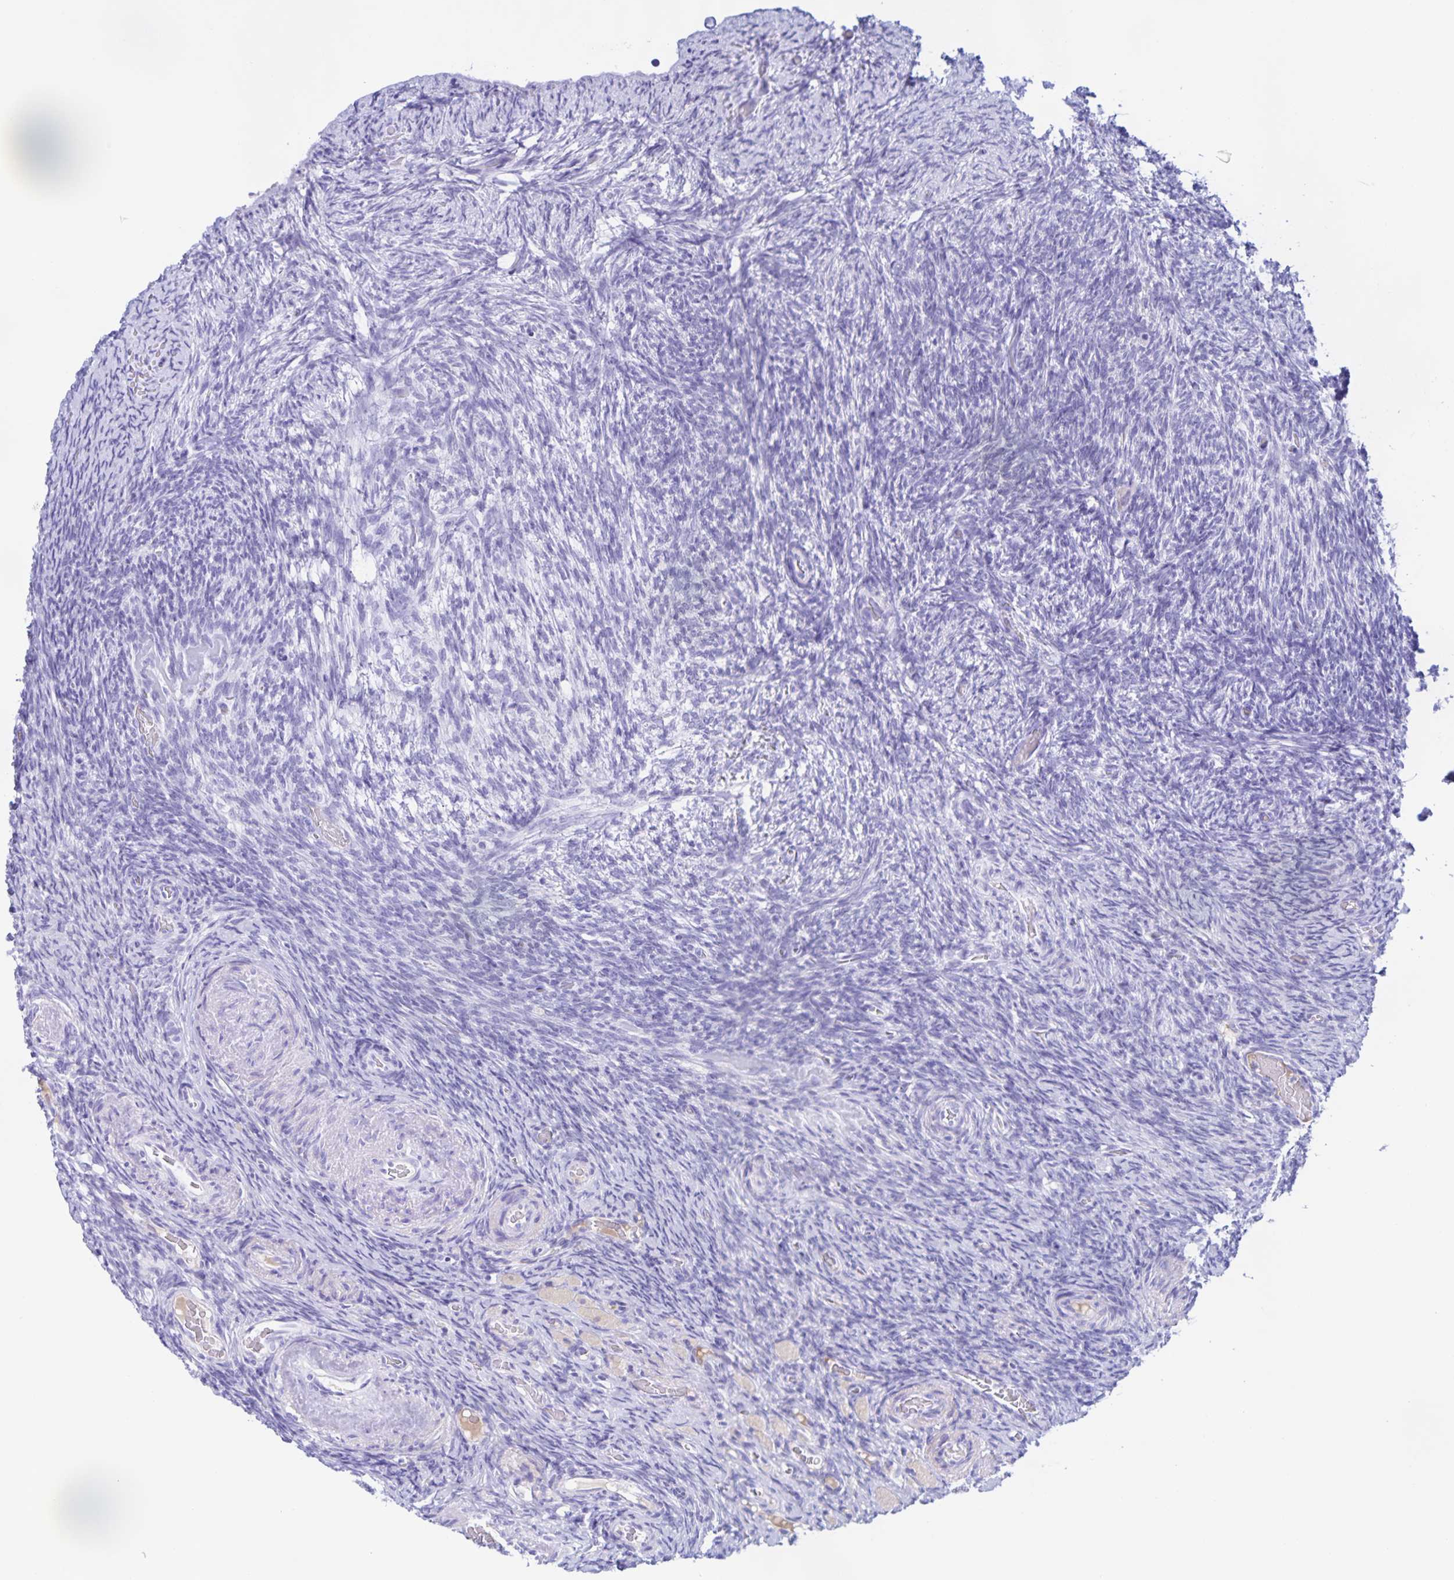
{"staining": {"intensity": "negative", "quantity": "none", "location": "none"}, "tissue": "ovary", "cell_type": "Ovarian stroma cells", "image_type": "normal", "snomed": [{"axis": "morphology", "description": "Normal tissue, NOS"}, {"axis": "topography", "description": "Ovary"}], "caption": "Ovarian stroma cells are negative for brown protein staining in unremarkable ovary. (DAB (3,3'-diaminobenzidine) IHC, high magnification).", "gene": "CATSPER4", "patient": {"sex": "female", "age": 34}}